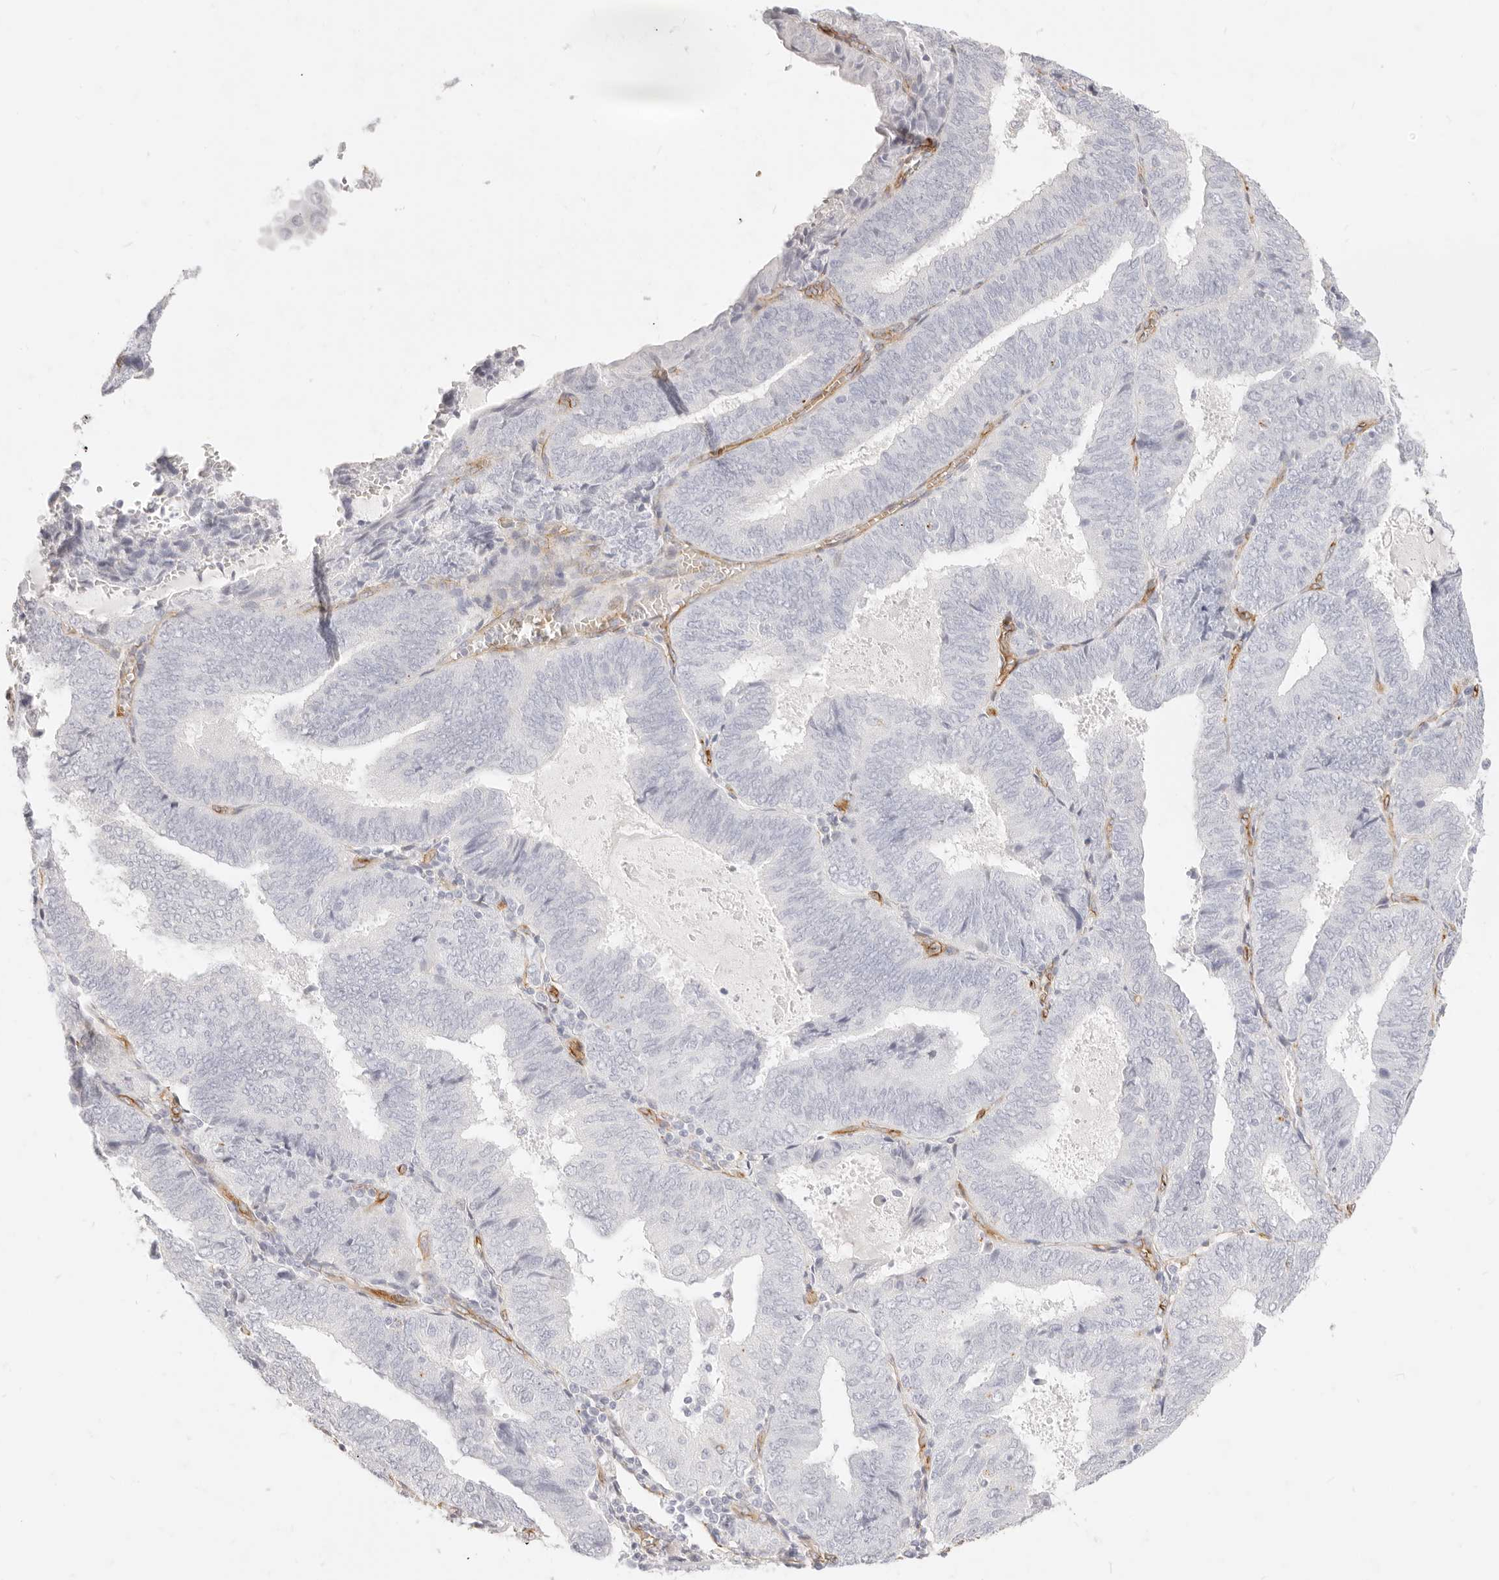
{"staining": {"intensity": "negative", "quantity": "none", "location": "none"}, "tissue": "endometrial cancer", "cell_type": "Tumor cells", "image_type": "cancer", "snomed": [{"axis": "morphology", "description": "Adenocarcinoma, NOS"}, {"axis": "topography", "description": "Endometrium"}], "caption": "Human endometrial cancer stained for a protein using immunohistochemistry (IHC) exhibits no positivity in tumor cells.", "gene": "NUS1", "patient": {"sex": "female", "age": 81}}